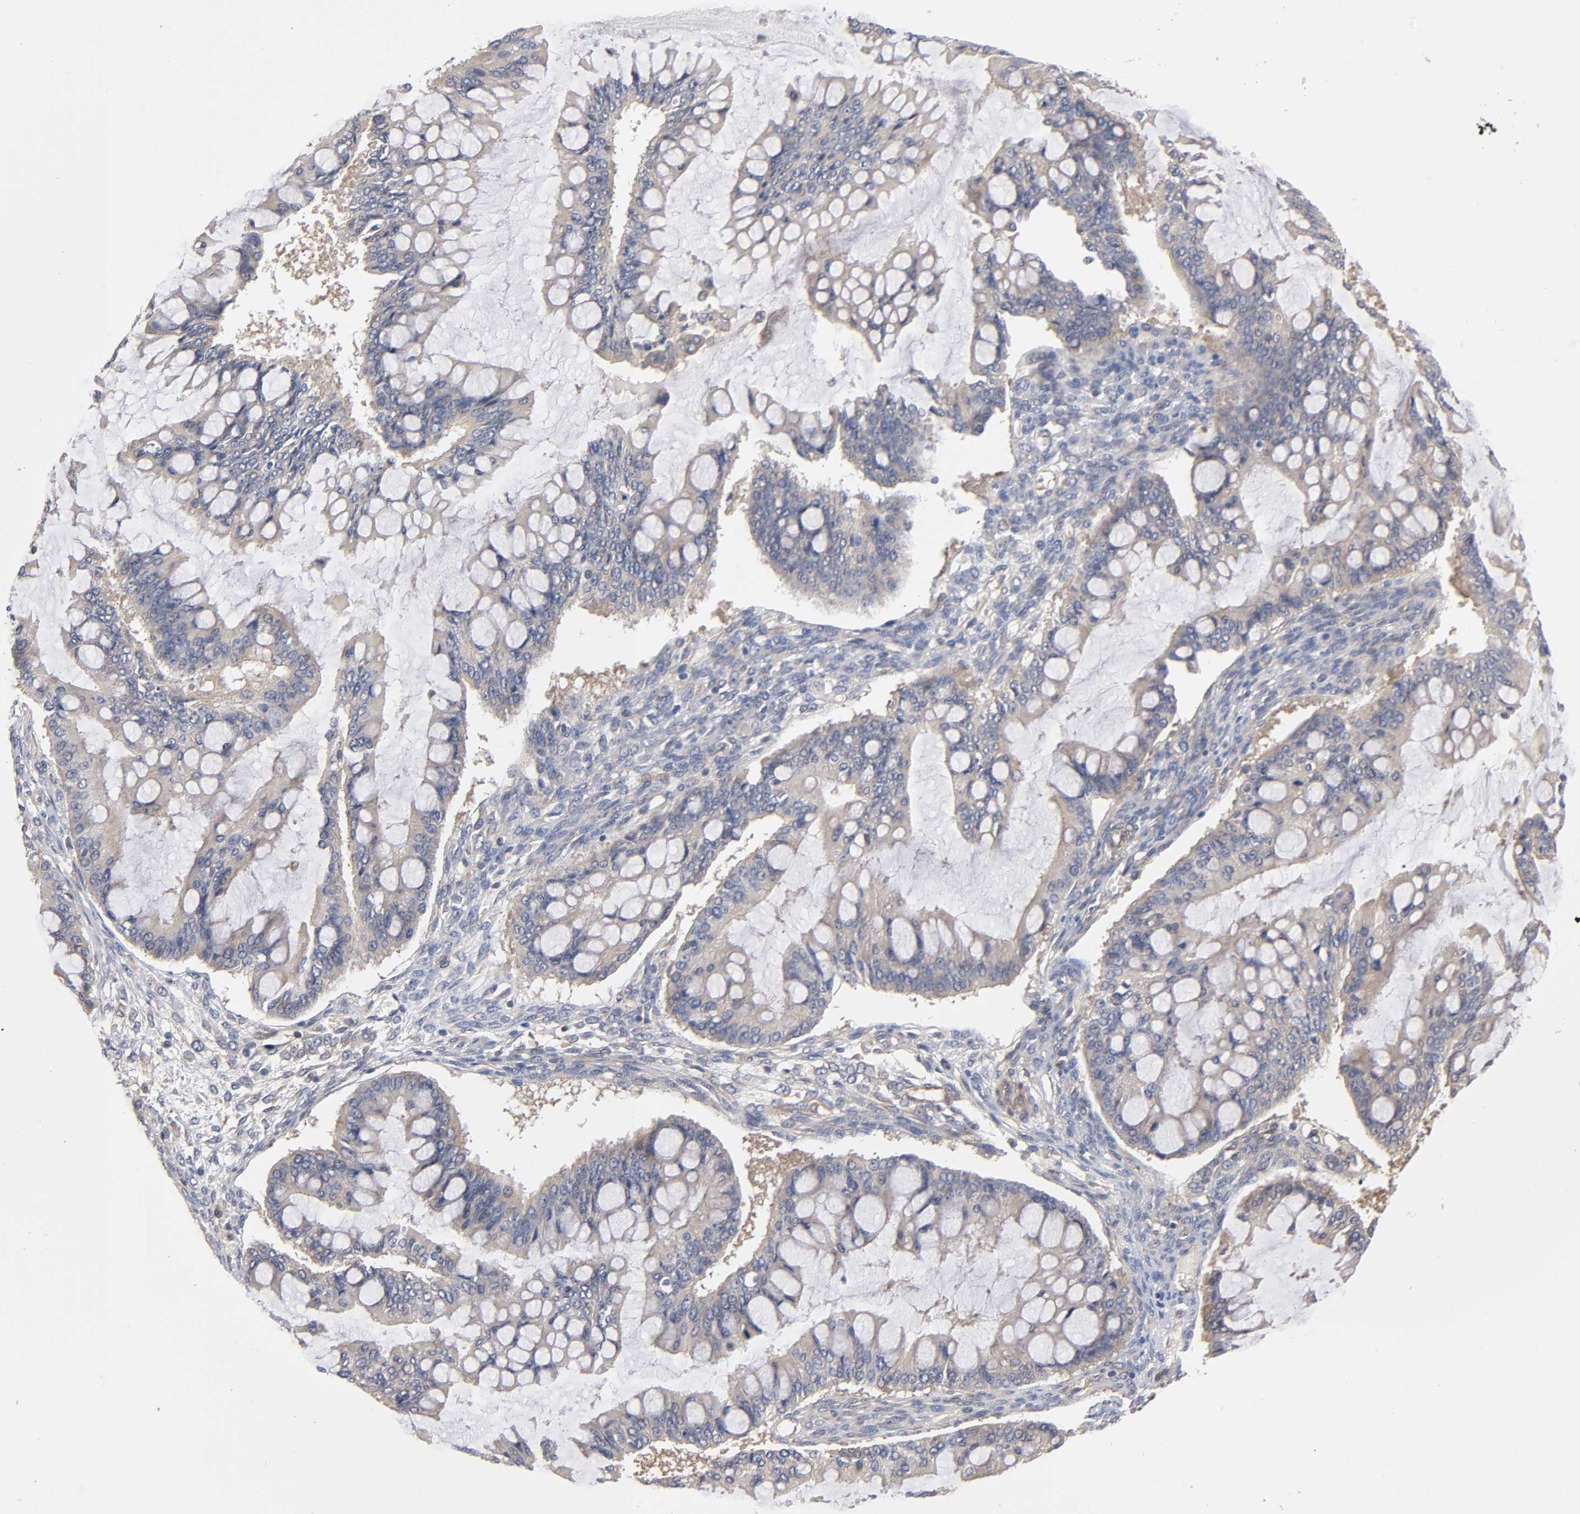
{"staining": {"intensity": "weak", "quantity": ">75%", "location": "cytoplasmic/membranous"}, "tissue": "ovarian cancer", "cell_type": "Tumor cells", "image_type": "cancer", "snomed": [{"axis": "morphology", "description": "Cystadenocarcinoma, mucinous, NOS"}, {"axis": "topography", "description": "Ovary"}], "caption": "Immunohistochemical staining of ovarian cancer demonstrates low levels of weak cytoplasmic/membranous protein positivity in approximately >75% of tumor cells.", "gene": "STRN3", "patient": {"sex": "female", "age": 73}}